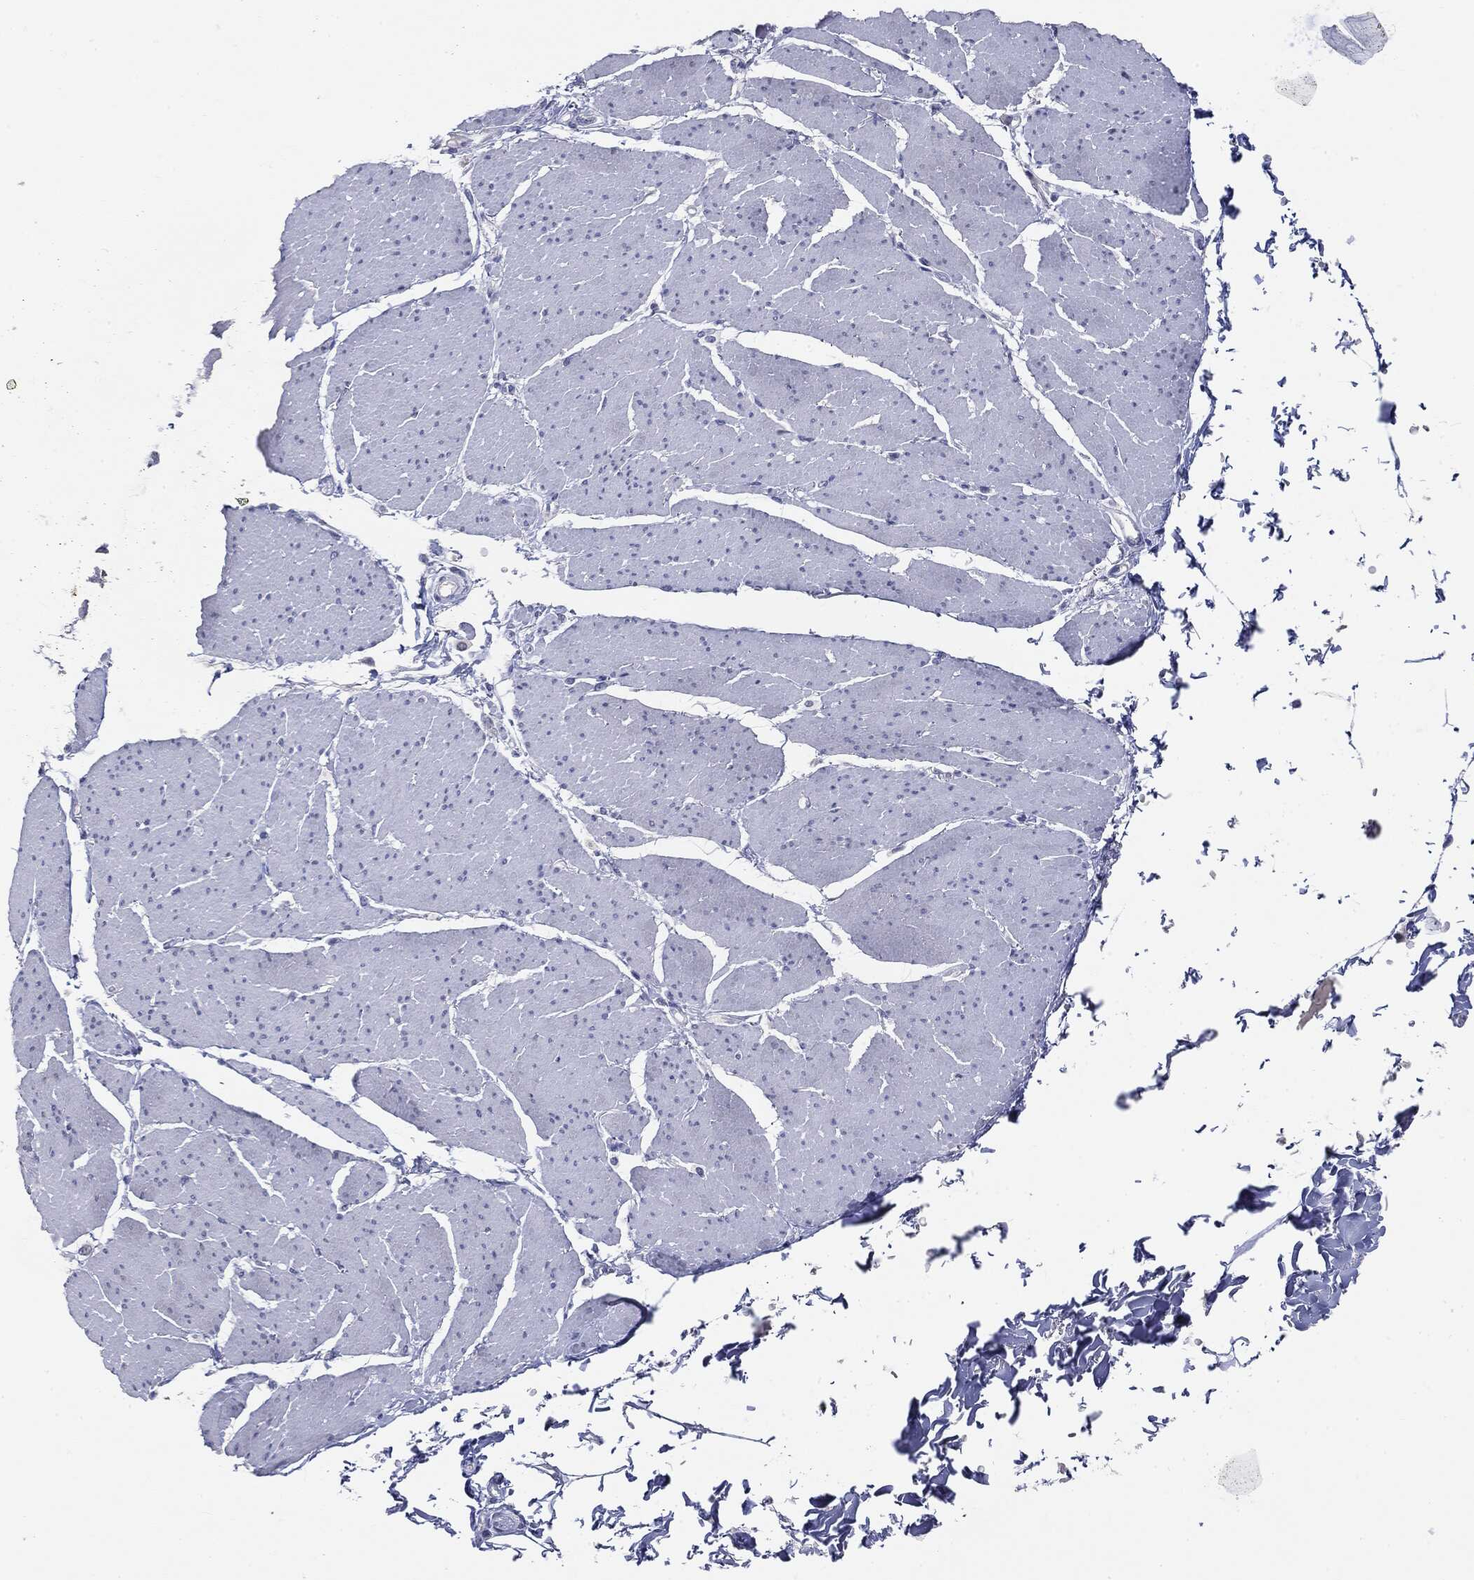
{"staining": {"intensity": "negative", "quantity": "none", "location": "none"}, "tissue": "smooth muscle", "cell_type": "Smooth muscle cells", "image_type": "normal", "snomed": [{"axis": "morphology", "description": "Normal tissue, NOS"}, {"axis": "topography", "description": "Smooth muscle"}, {"axis": "topography", "description": "Anal"}], "caption": "Smooth muscle cells are negative for protein expression in benign human smooth muscle. (Brightfield microscopy of DAB (3,3'-diaminobenzidine) immunohistochemistry at high magnification).", "gene": "CGB1", "patient": {"sex": "male", "age": 83}}